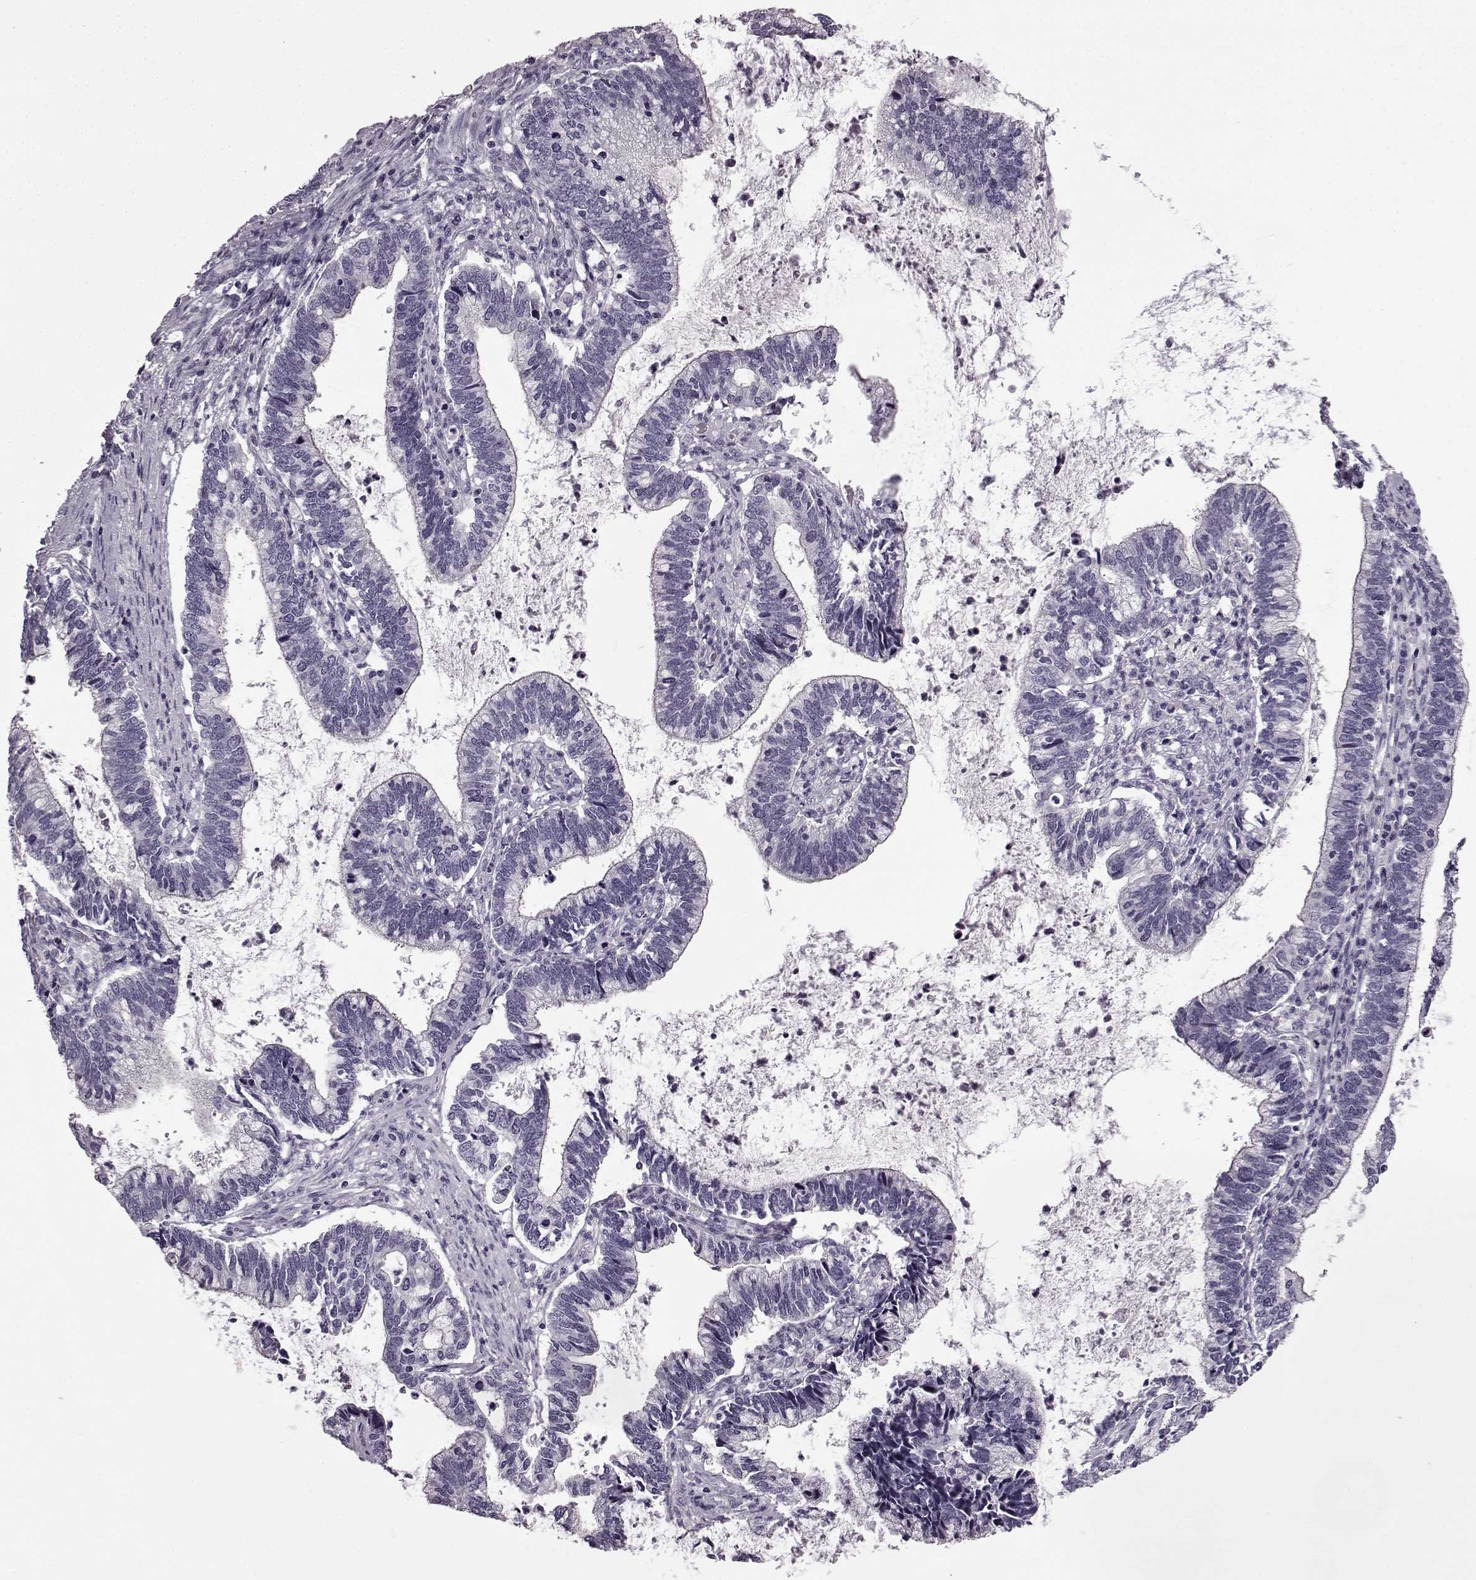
{"staining": {"intensity": "negative", "quantity": "none", "location": "none"}, "tissue": "cervical cancer", "cell_type": "Tumor cells", "image_type": "cancer", "snomed": [{"axis": "morphology", "description": "Adenocarcinoma, NOS"}, {"axis": "topography", "description": "Cervix"}], "caption": "This is an immunohistochemistry photomicrograph of adenocarcinoma (cervical). There is no expression in tumor cells.", "gene": "PRPH2", "patient": {"sex": "female", "age": 42}}